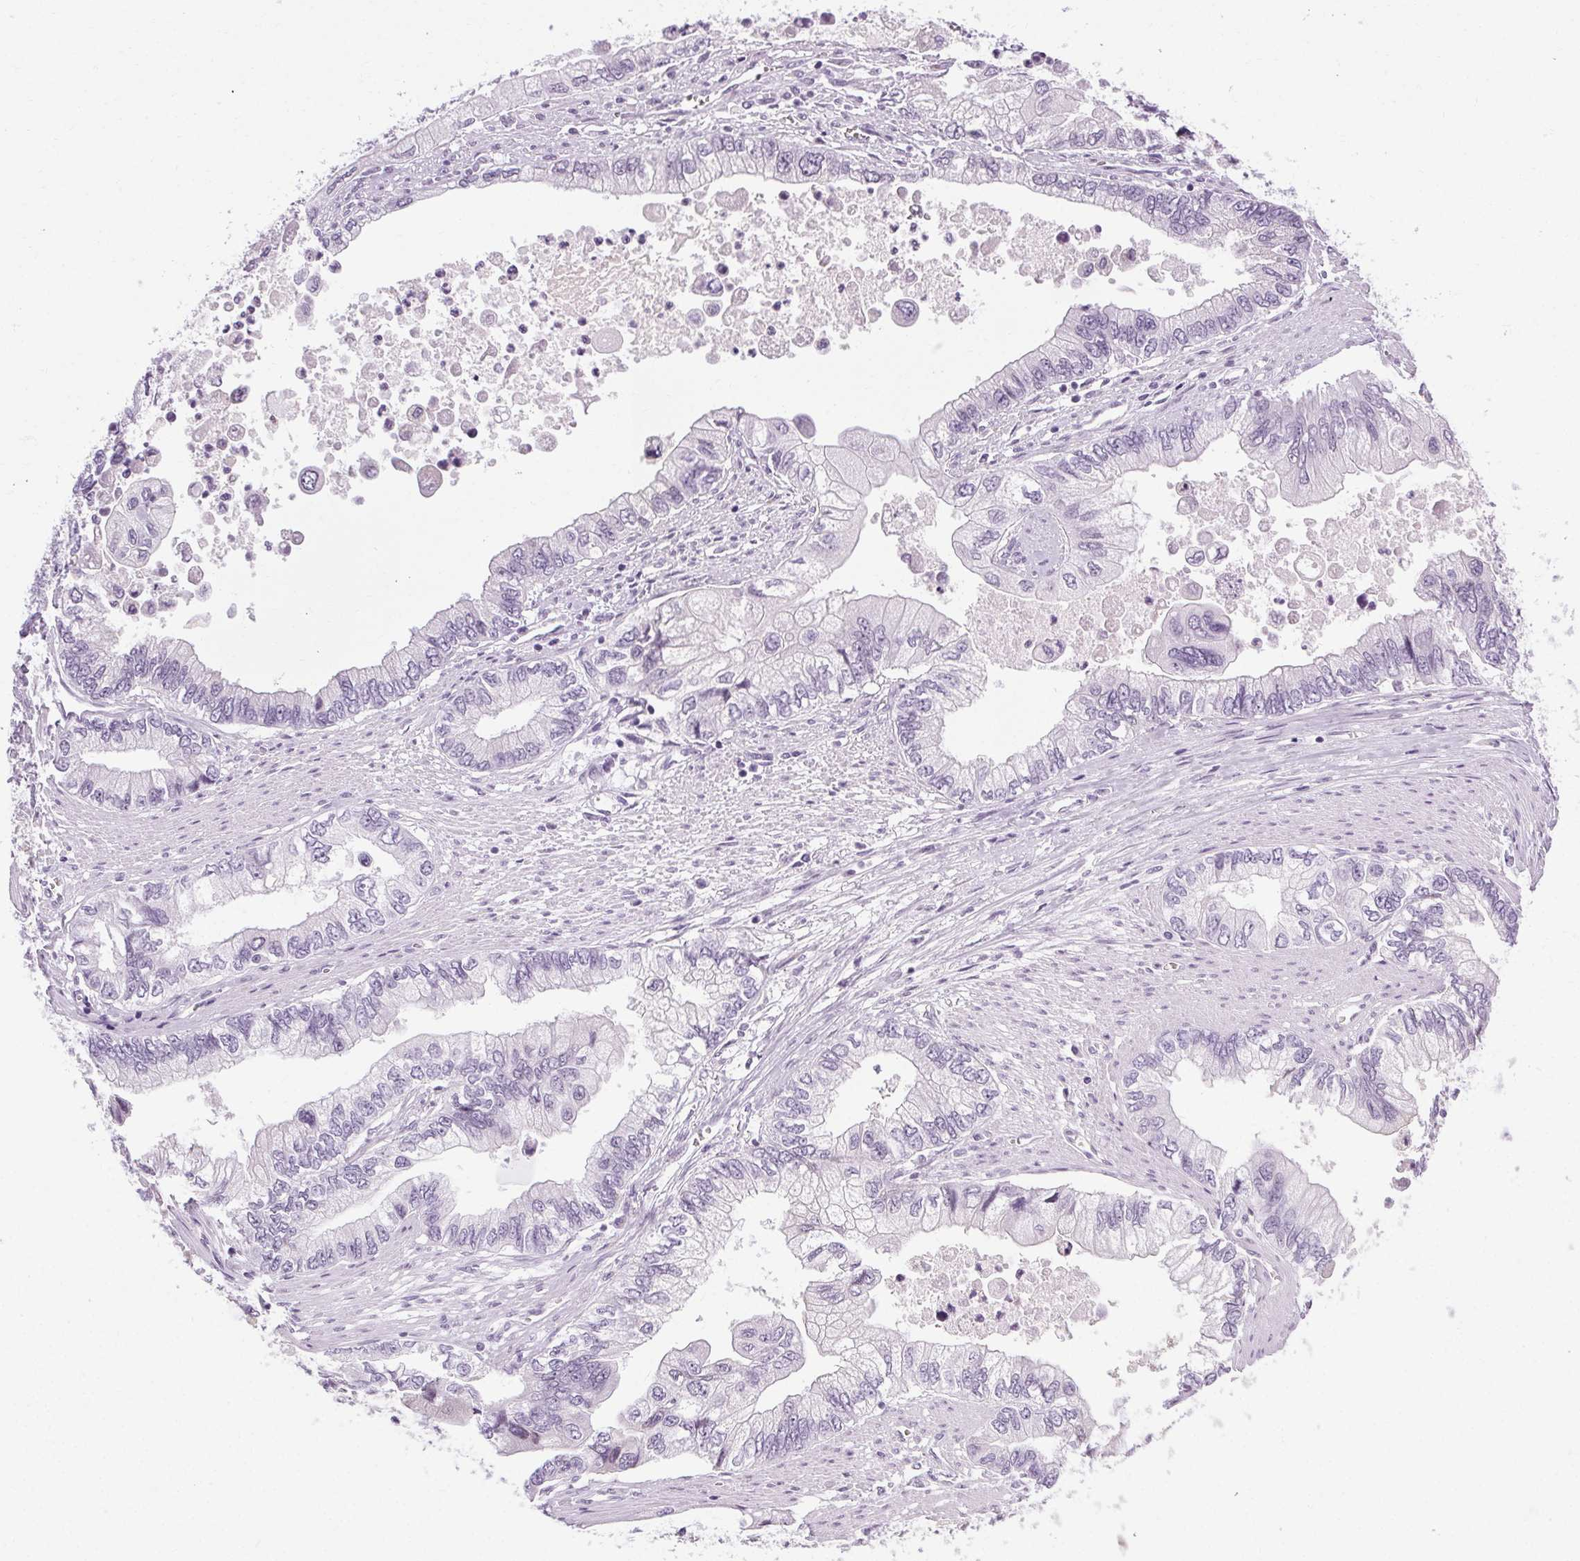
{"staining": {"intensity": "negative", "quantity": "none", "location": "none"}, "tissue": "stomach cancer", "cell_type": "Tumor cells", "image_type": "cancer", "snomed": [{"axis": "morphology", "description": "Adenocarcinoma, NOS"}, {"axis": "topography", "description": "Pancreas"}, {"axis": "topography", "description": "Stomach, upper"}], "caption": "The photomicrograph exhibits no staining of tumor cells in stomach cancer (adenocarcinoma).", "gene": "POMC", "patient": {"sex": "male", "age": 77}}